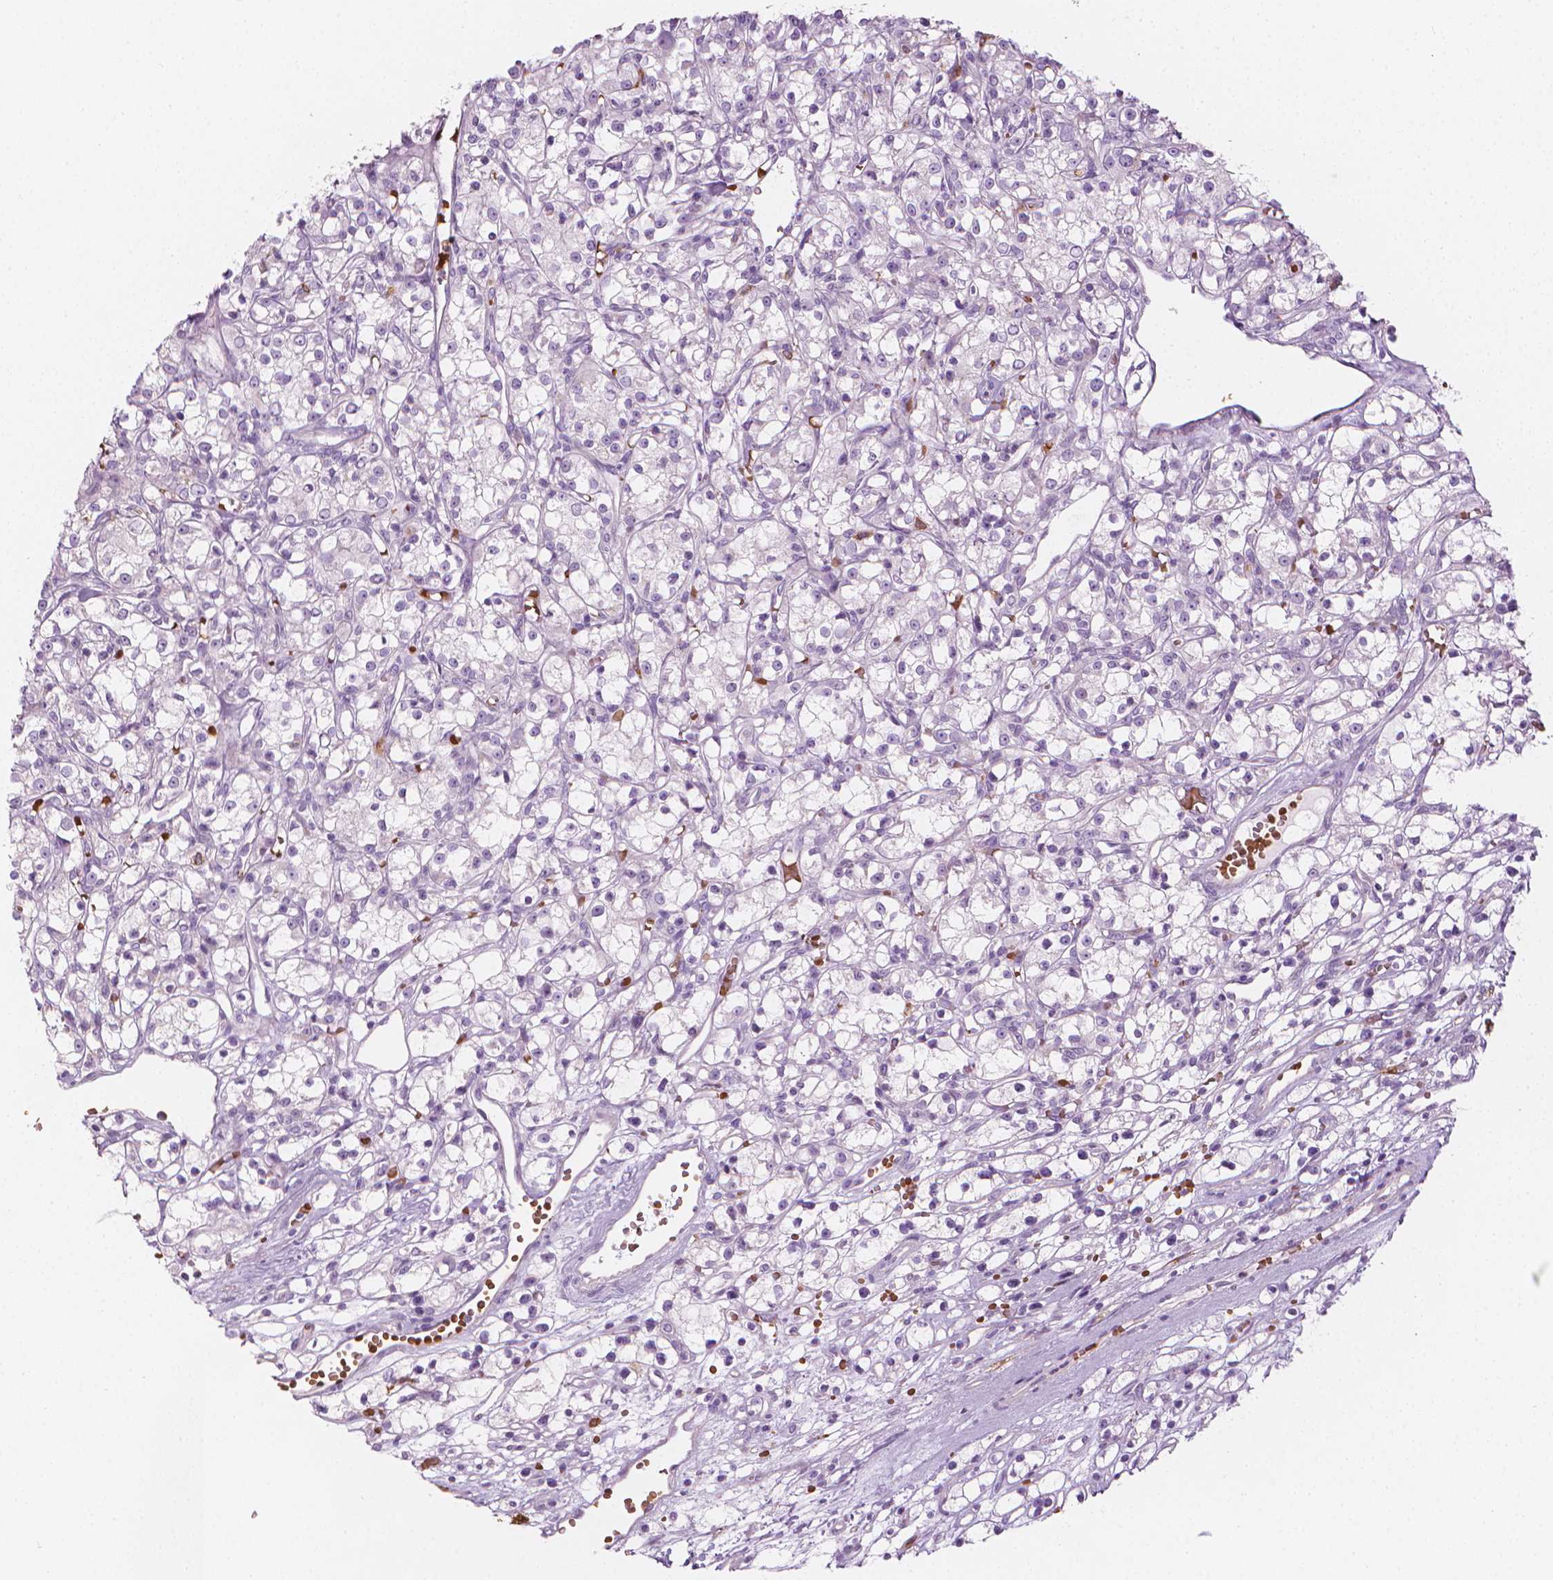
{"staining": {"intensity": "negative", "quantity": "none", "location": "none"}, "tissue": "renal cancer", "cell_type": "Tumor cells", "image_type": "cancer", "snomed": [{"axis": "morphology", "description": "Adenocarcinoma, NOS"}, {"axis": "topography", "description": "Kidney"}], "caption": "Micrograph shows no protein positivity in tumor cells of renal cancer (adenocarcinoma) tissue.", "gene": "CES1", "patient": {"sex": "female", "age": 59}}